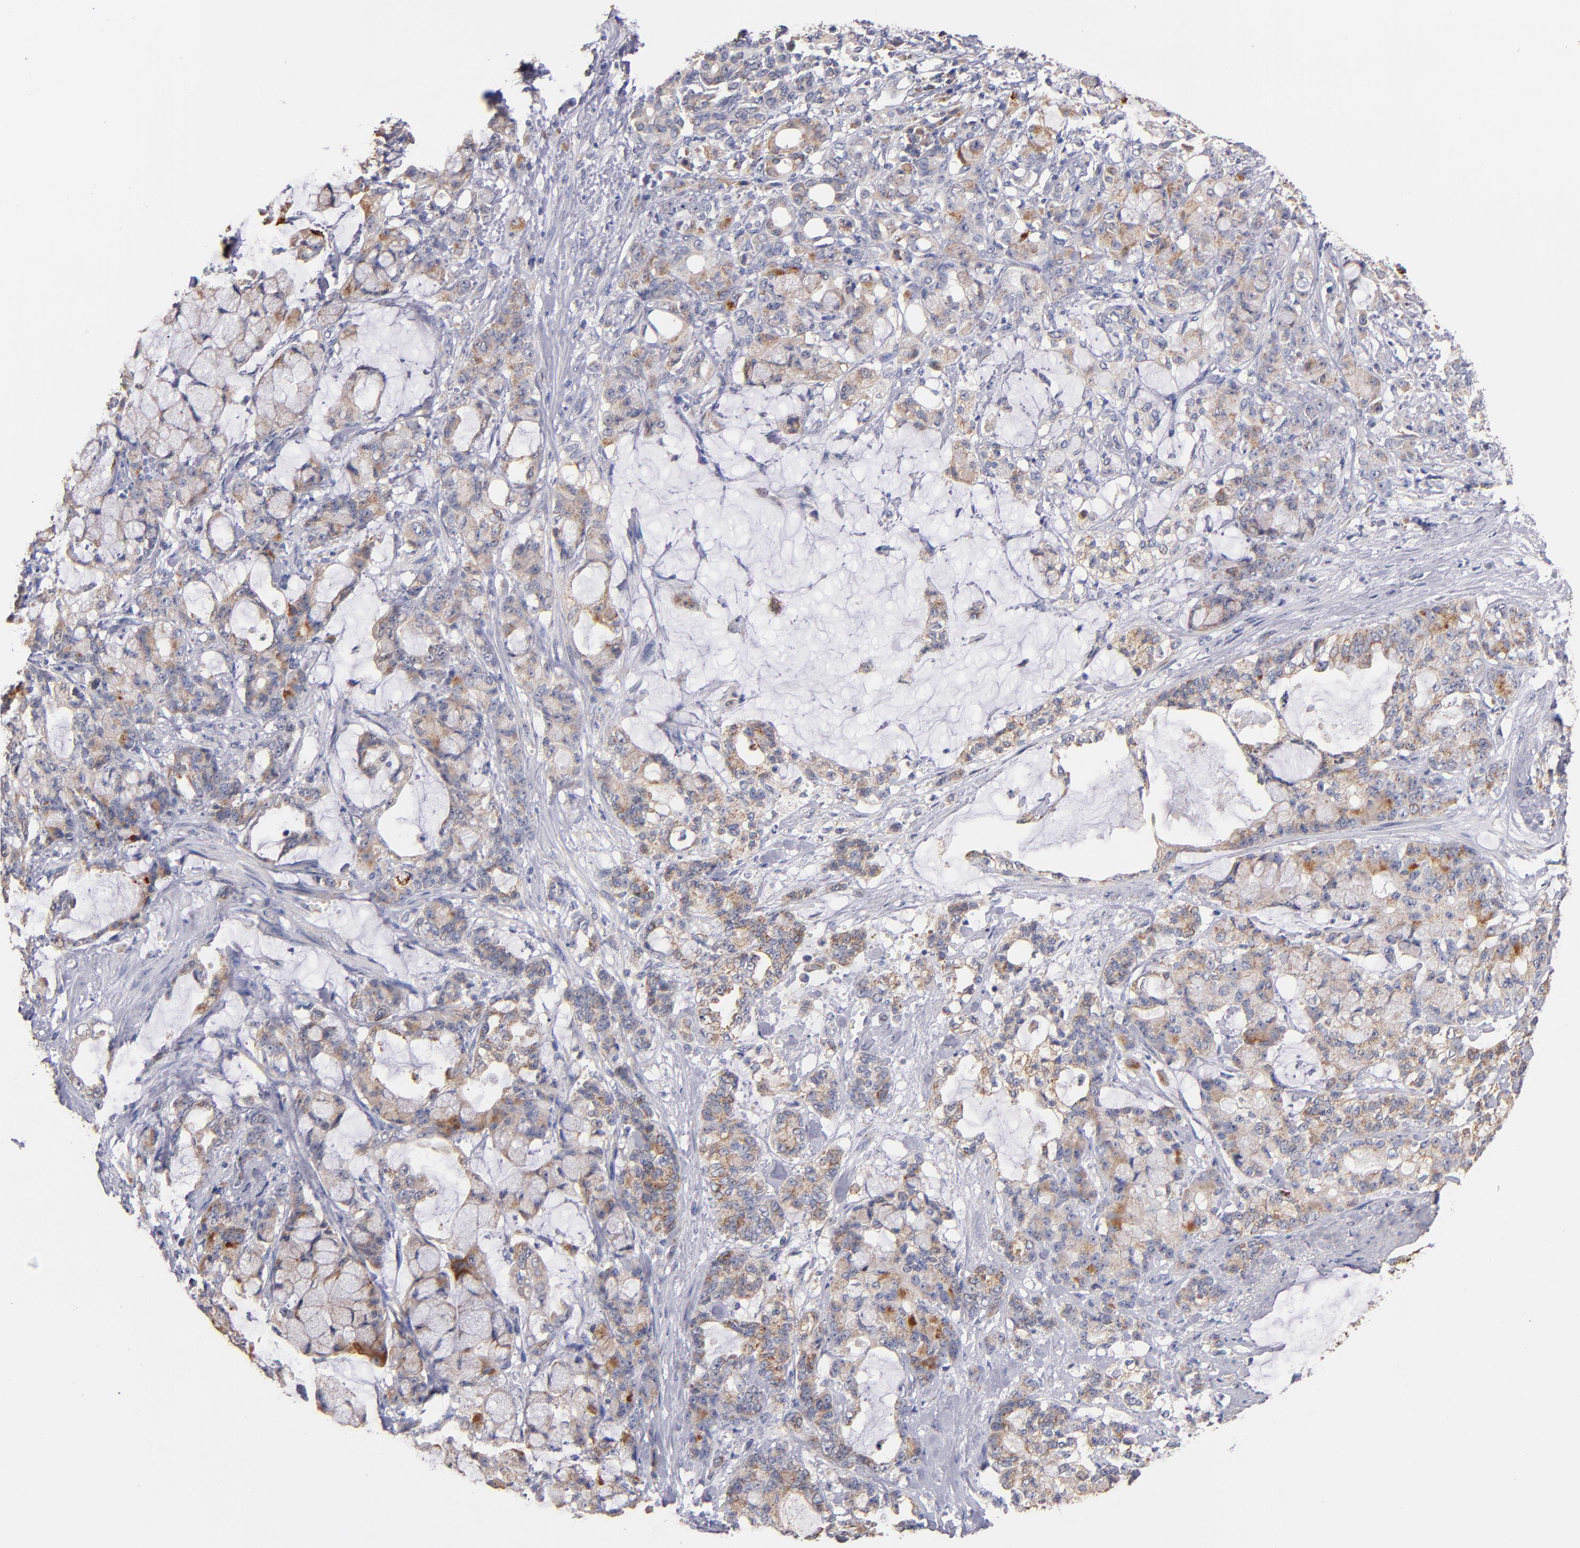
{"staining": {"intensity": "weak", "quantity": "25%-75%", "location": "cytoplasmic/membranous"}, "tissue": "pancreatic cancer", "cell_type": "Tumor cells", "image_type": "cancer", "snomed": [{"axis": "morphology", "description": "Adenocarcinoma, NOS"}, {"axis": "topography", "description": "Pancreas"}], "caption": "A high-resolution histopathology image shows immunohistochemistry staining of pancreatic cancer (adenocarcinoma), which shows weak cytoplasmic/membranous expression in about 25%-75% of tumor cells. (Stains: DAB in brown, nuclei in blue, Microscopy: brightfield microscopy at high magnification).", "gene": "DIABLO", "patient": {"sex": "female", "age": 73}}